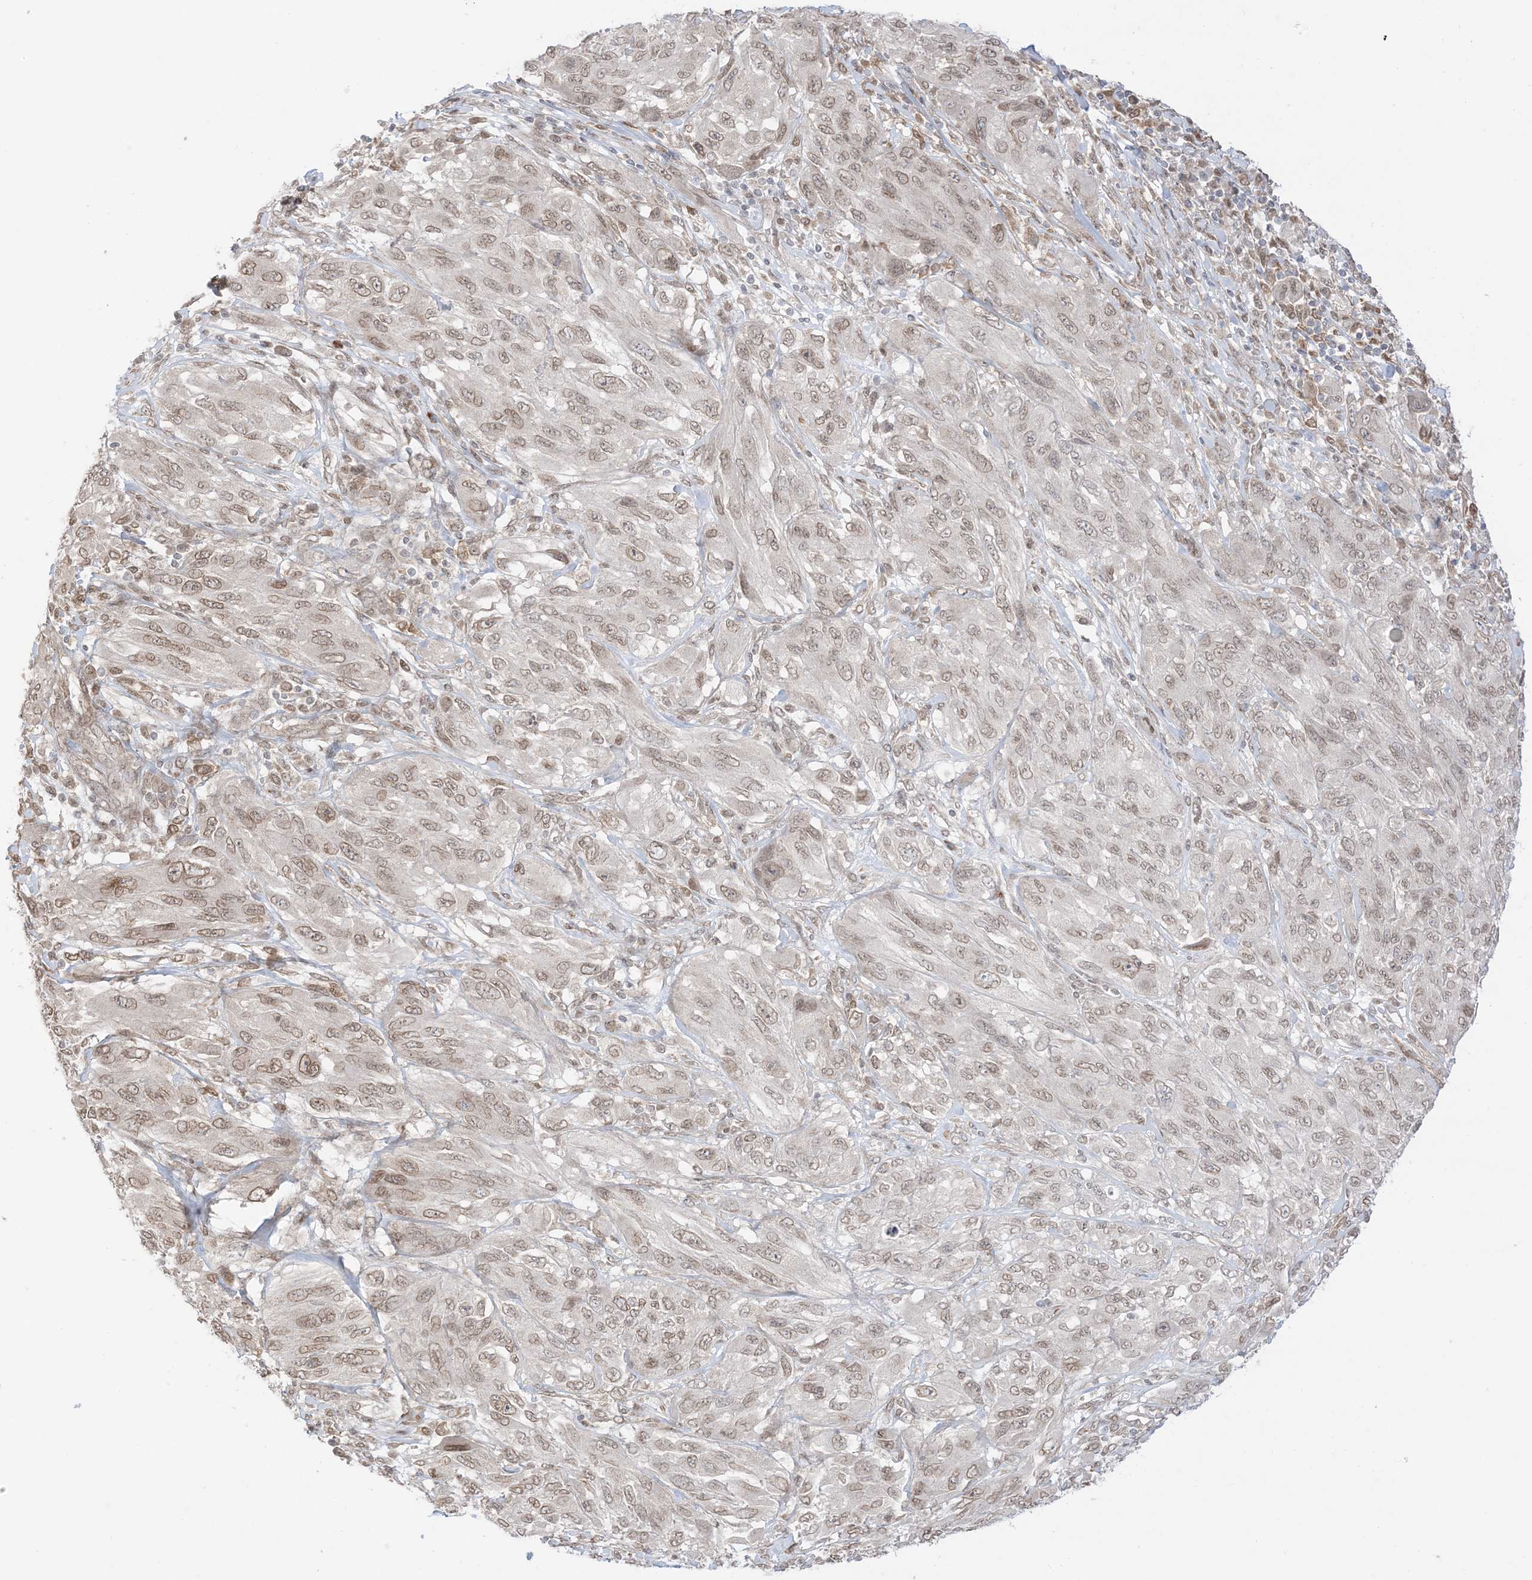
{"staining": {"intensity": "weak", "quantity": ">75%", "location": "cytoplasmic/membranous,nuclear"}, "tissue": "melanoma", "cell_type": "Tumor cells", "image_type": "cancer", "snomed": [{"axis": "morphology", "description": "Malignant melanoma, NOS"}, {"axis": "topography", "description": "Skin"}], "caption": "Protein positivity by IHC exhibits weak cytoplasmic/membranous and nuclear expression in approximately >75% of tumor cells in melanoma.", "gene": "UBE2E2", "patient": {"sex": "female", "age": 91}}